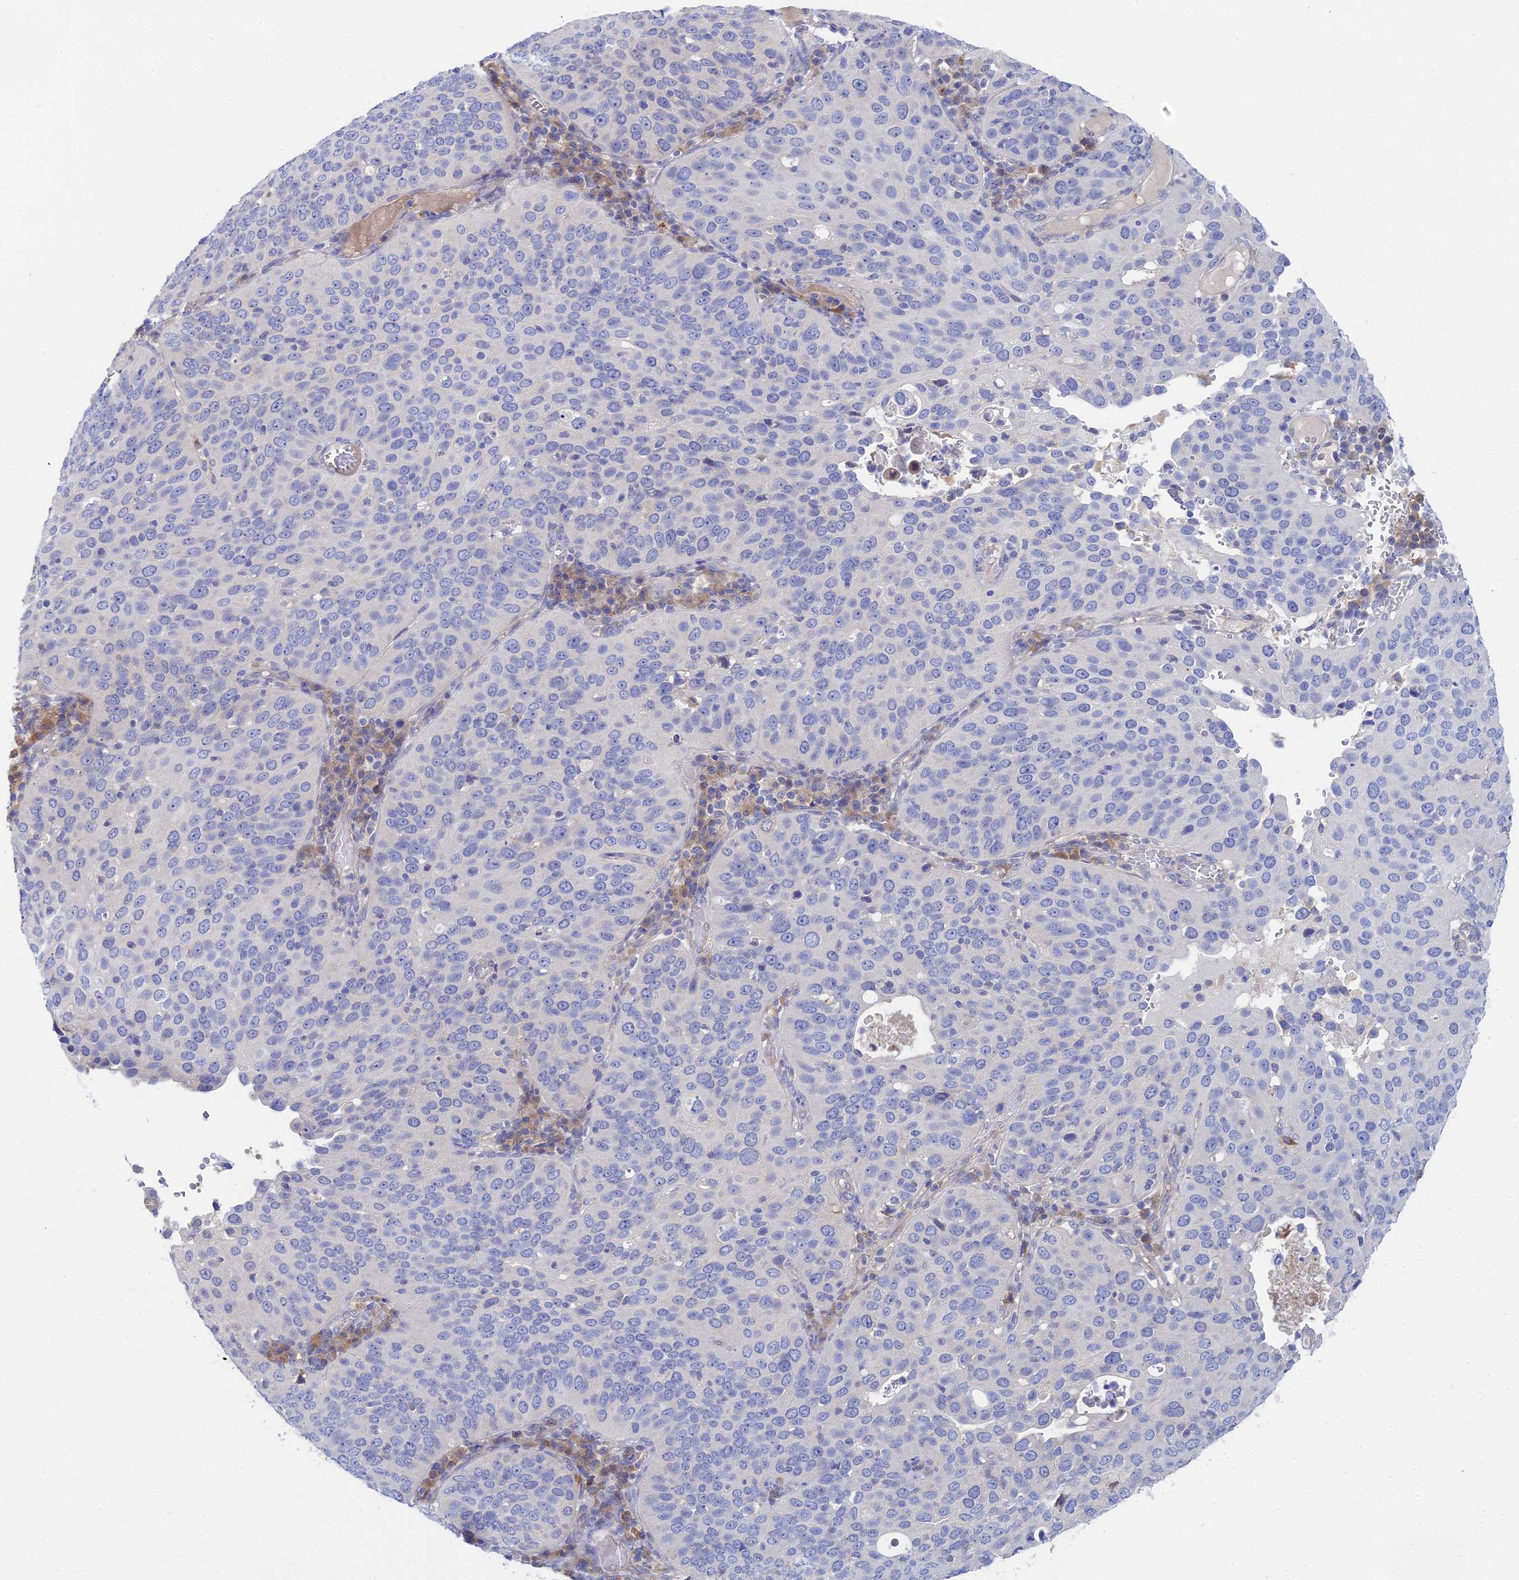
{"staining": {"intensity": "negative", "quantity": "none", "location": "none"}, "tissue": "cervical cancer", "cell_type": "Tumor cells", "image_type": "cancer", "snomed": [{"axis": "morphology", "description": "Squamous cell carcinoma, NOS"}, {"axis": "topography", "description": "Cervix"}], "caption": "Immunohistochemistry image of human cervical cancer (squamous cell carcinoma) stained for a protein (brown), which reveals no staining in tumor cells. Nuclei are stained in blue.", "gene": "DNAH14", "patient": {"sex": "female", "age": 36}}